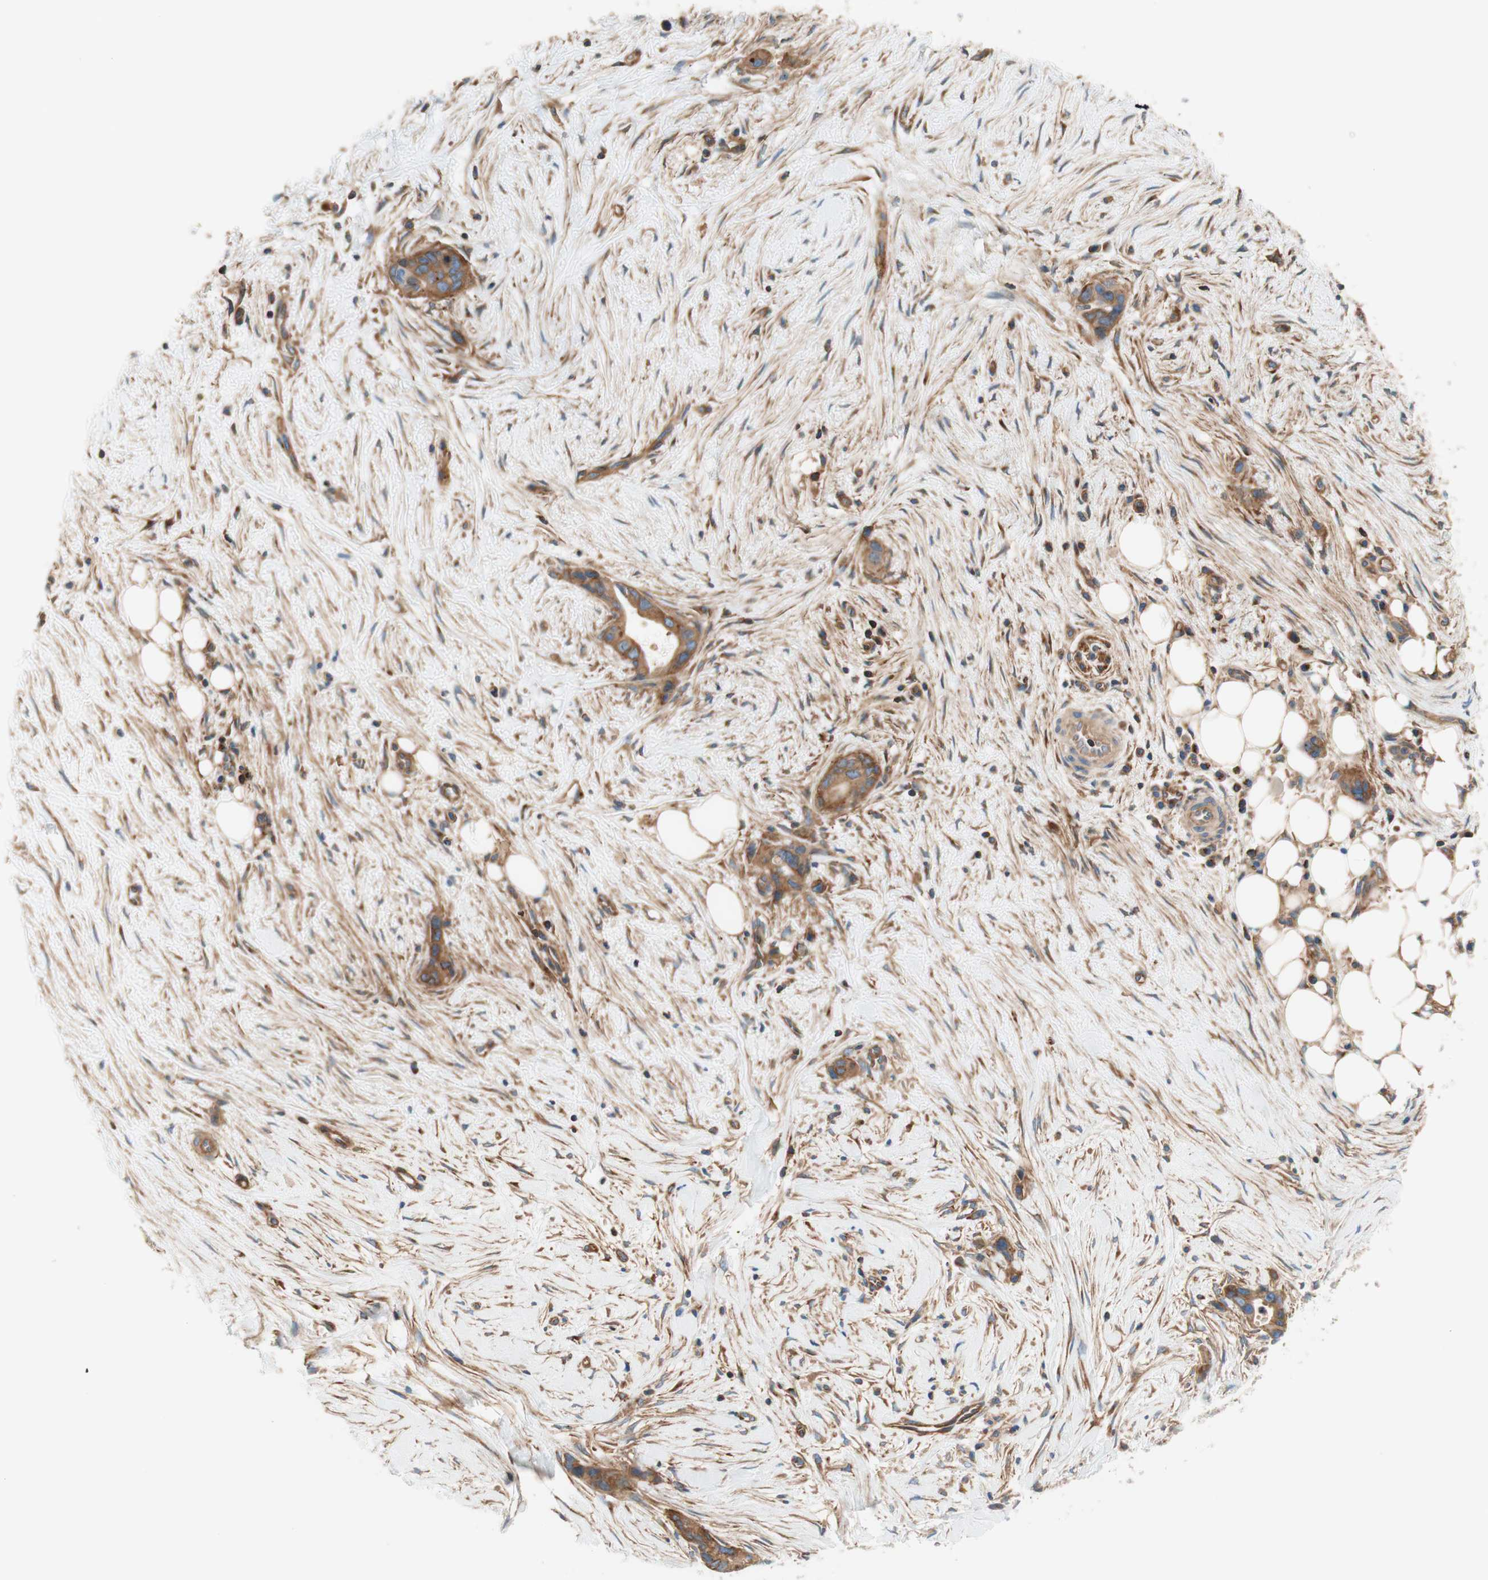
{"staining": {"intensity": "strong", "quantity": ">75%", "location": "cytoplasmic/membranous"}, "tissue": "liver cancer", "cell_type": "Tumor cells", "image_type": "cancer", "snomed": [{"axis": "morphology", "description": "Cholangiocarcinoma"}, {"axis": "topography", "description": "Liver"}], "caption": "IHC staining of cholangiocarcinoma (liver), which displays high levels of strong cytoplasmic/membranous staining in about >75% of tumor cells indicating strong cytoplasmic/membranous protein staining. The staining was performed using DAB (3,3'-diaminobenzidine) (brown) for protein detection and nuclei were counterstained in hematoxylin (blue).", "gene": "VPS26A", "patient": {"sex": "female", "age": 55}}